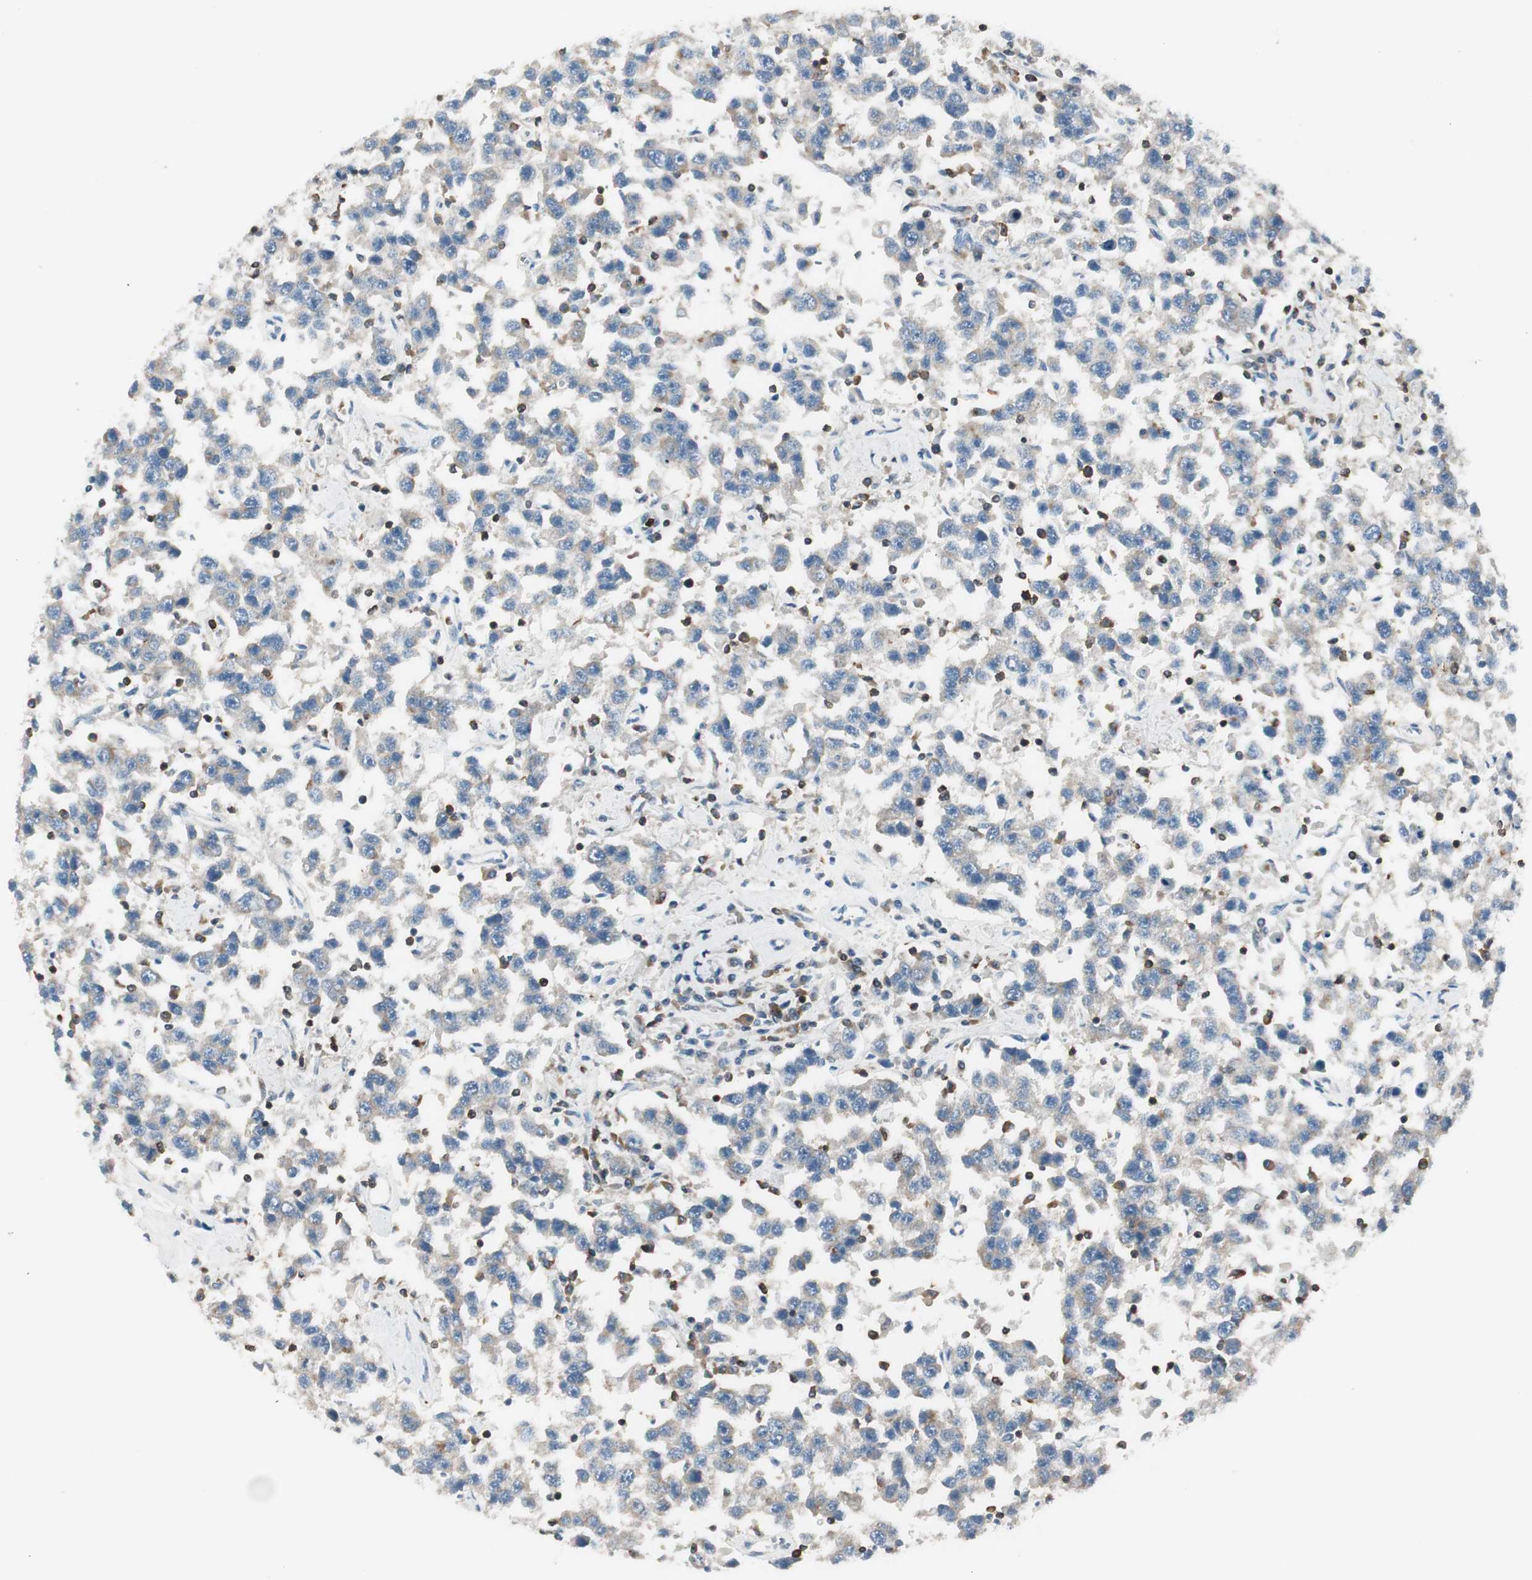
{"staining": {"intensity": "weak", "quantity": "<25%", "location": "cytoplasmic/membranous"}, "tissue": "testis cancer", "cell_type": "Tumor cells", "image_type": "cancer", "snomed": [{"axis": "morphology", "description": "Seminoma, NOS"}, {"axis": "topography", "description": "Testis"}], "caption": "Human testis cancer stained for a protein using IHC displays no expression in tumor cells.", "gene": "SLC9A3R1", "patient": {"sex": "male", "age": 41}}